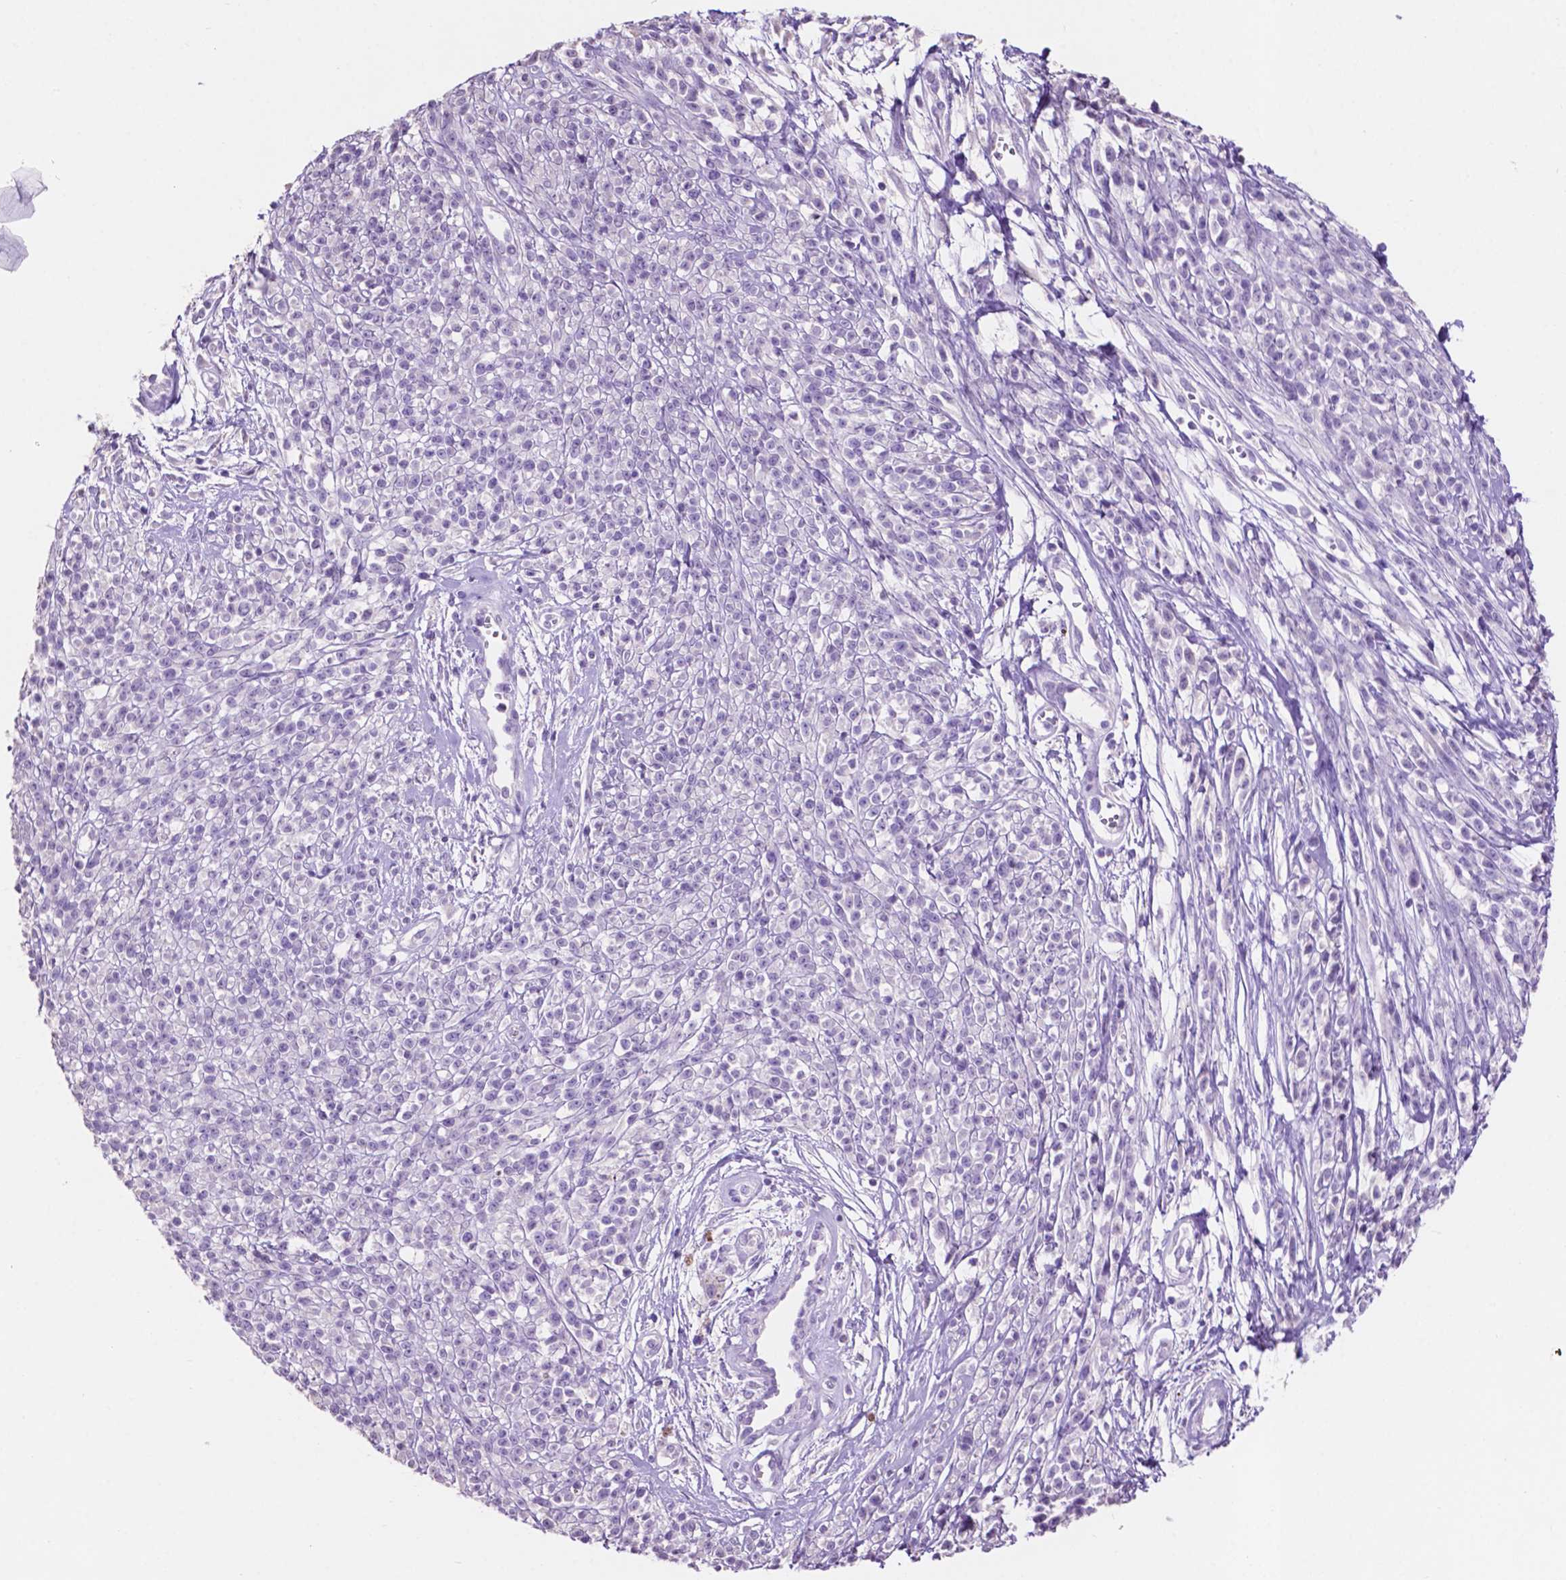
{"staining": {"intensity": "negative", "quantity": "none", "location": "none"}, "tissue": "melanoma", "cell_type": "Tumor cells", "image_type": "cancer", "snomed": [{"axis": "morphology", "description": "Malignant melanoma, NOS"}, {"axis": "topography", "description": "Skin"}, {"axis": "topography", "description": "Skin of trunk"}], "caption": "Tumor cells show no significant positivity in melanoma.", "gene": "CLDN17", "patient": {"sex": "male", "age": 74}}